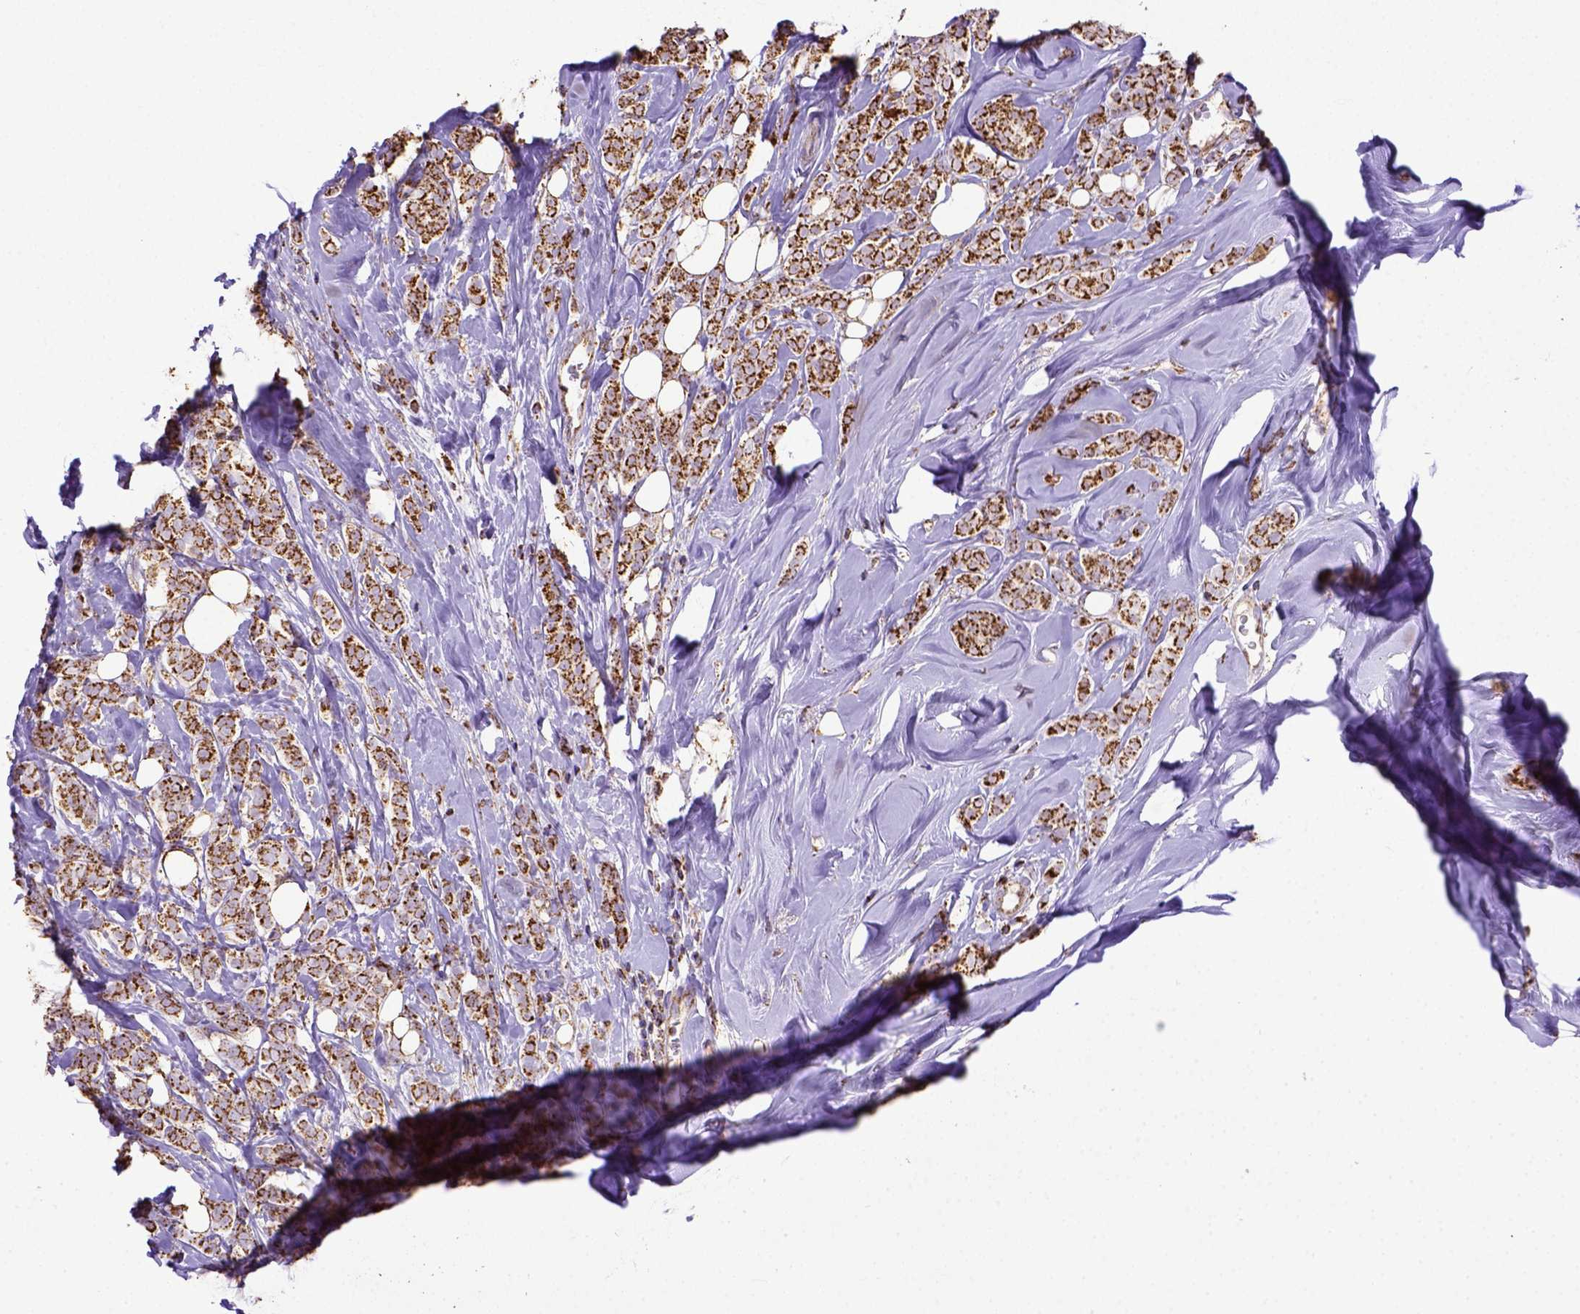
{"staining": {"intensity": "strong", "quantity": ">75%", "location": "cytoplasmic/membranous"}, "tissue": "breast cancer", "cell_type": "Tumor cells", "image_type": "cancer", "snomed": [{"axis": "morphology", "description": "Lobular carcinoma"}, {"axis": "topography", "description": "Breast"}], "caption": "Immunohistochemistry (IHC) (DAB (3,3'-diaminobenzidine)) staining of lobular carcinoma (breast) reveals strong cytoplasmic/membranous protein expression in about >75% of tumor cells. The protein is stained brown, and the nuclei are stained in blue (DAB (3,3'-diaminobenzidine) IHC with brightfield microscopy, high magnification).", "gene": "MT-CO1", "patient": {"sex": "female", "age": 49}}